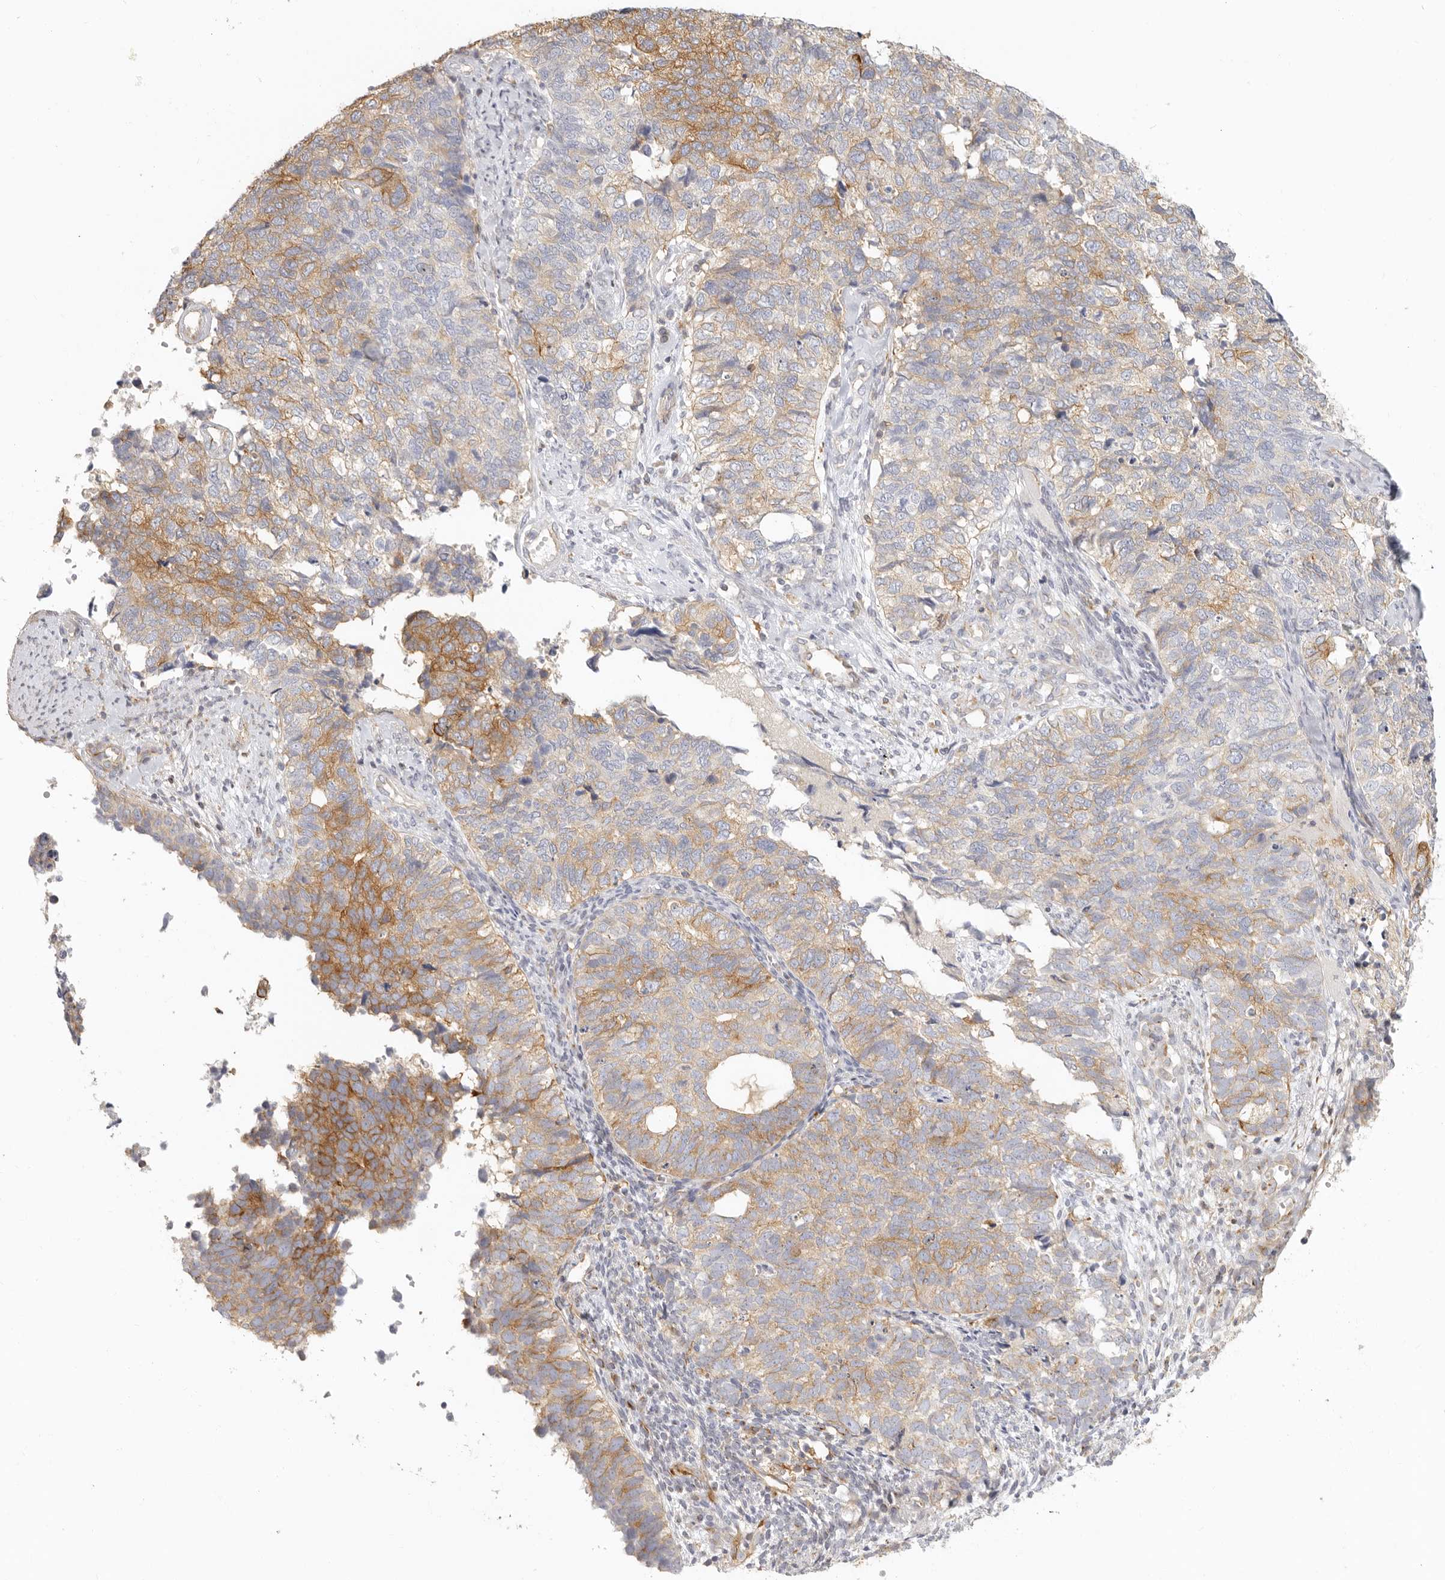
{"staining": {"intensity": "moderate", "quantity": "25%-75%", "location": "cytoplasmic/membranous"}, "tissue": "cervical cancer", "cell_type": "Tumor cells", "image_type": "cancer", "snomed": [{"axis": "morphology", "description": "Squamous cell carcinoma, NOS"}, {"axis": "topography", "description": "Cervix"}], "caption": "A high-resolution histopathology image shows IHC staining of cervical cancer (squamous cell carcinoma), which exhibits moderate cytoplasmic/membranous expression in approximately 25%-75% of tumor cells.", "gene": "NIBAN1", "patient": {"sex": "female", "age": 63}}